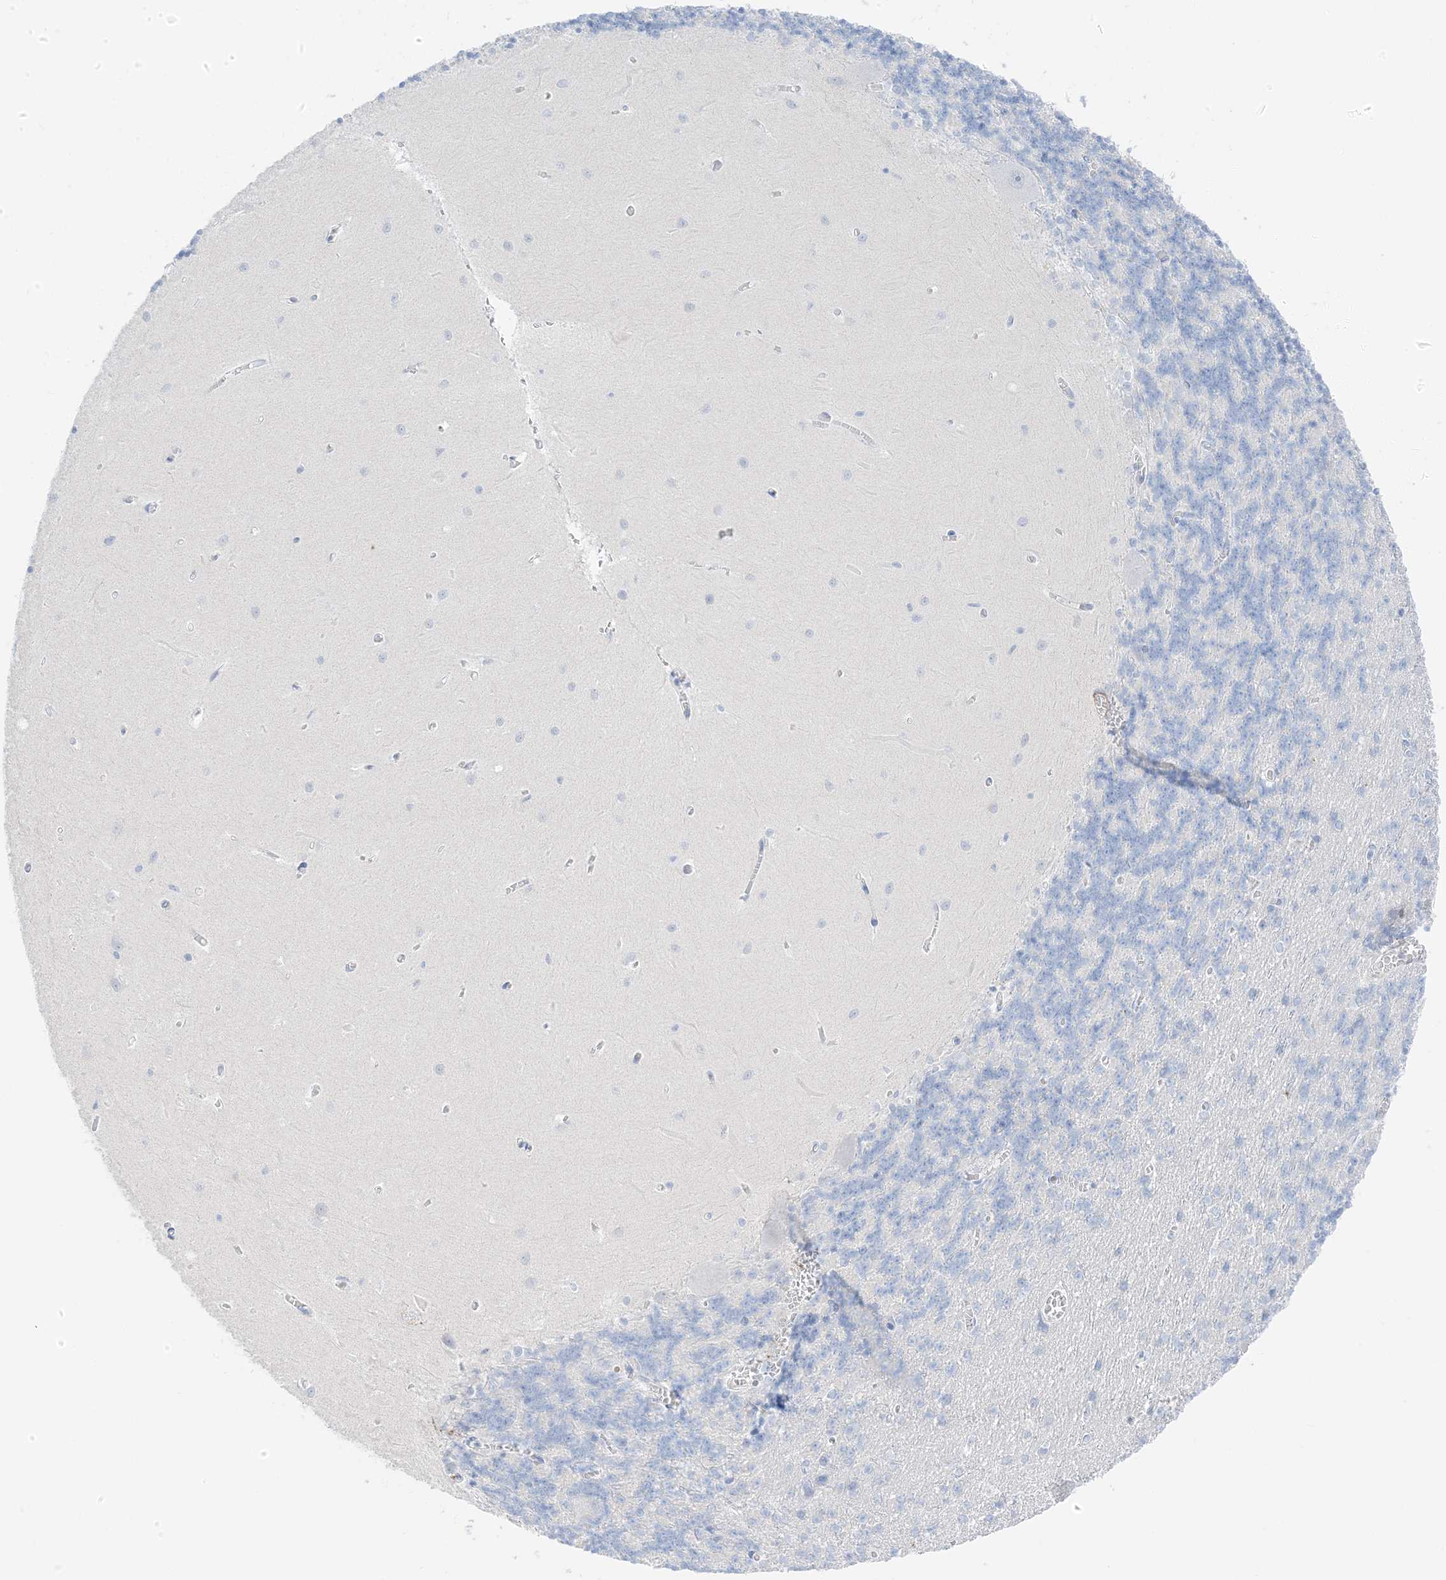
{"staining": {"intensity": "negative", "quantity": "none", "location": "none"}, "tissue": "cerebellum", "cell_type": "Cells in granular layer", "image_type": "normal", "snomed": [{"axis": "morphology", "description": "Normal tissue, NOS"}, {"axis": "topography", "description": "Cerebellum"}], "caption": "Immunohistochemical staining of normal cerebellum reveals no significant expression in cells in granular layer. (Brightfield microscopy of DAB IHC at high magnification).", "gene": "SLC22A13", "patient": {"sex": "male", "age": 37}}